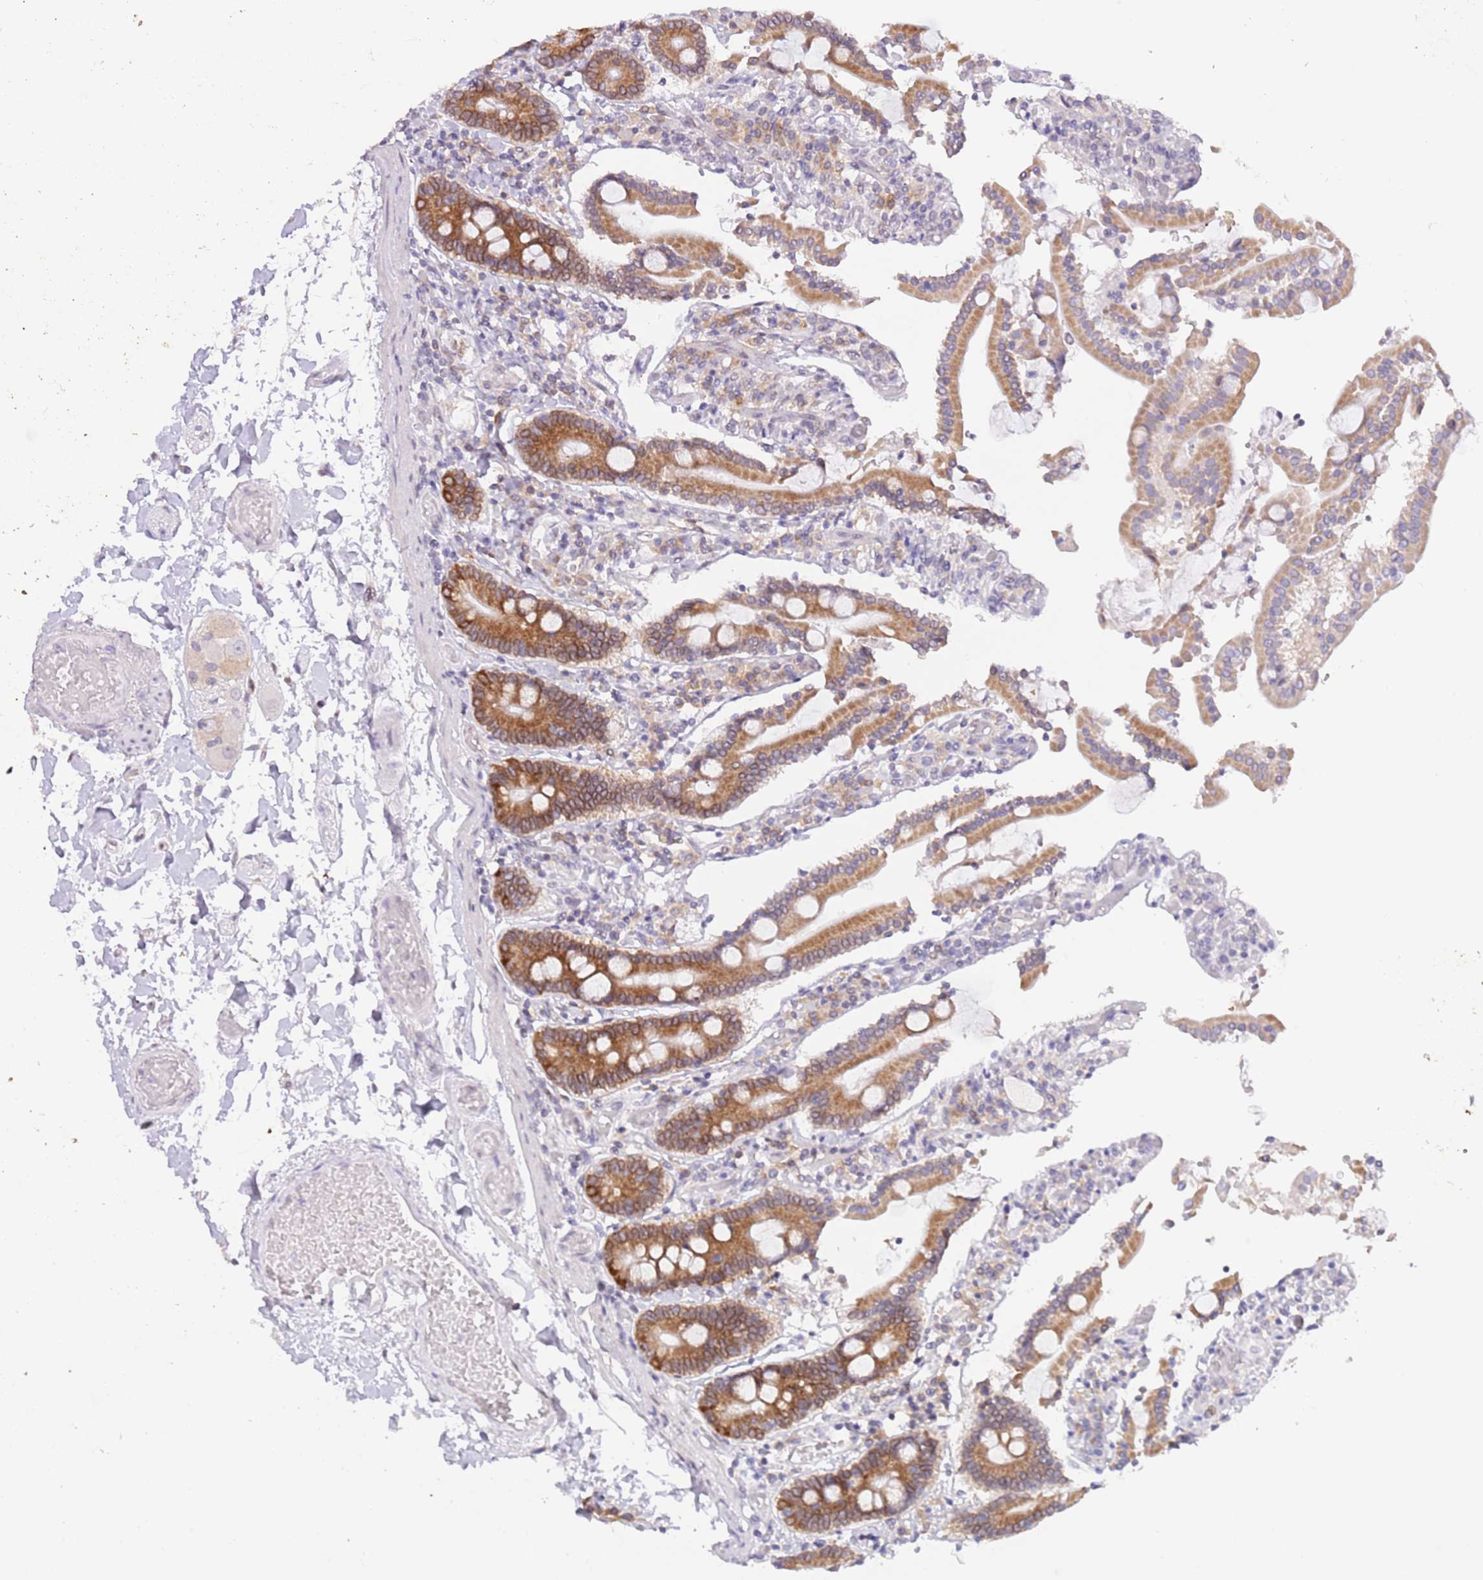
{"staining": {"intensity": "strong", "quantity": "25%-75%", "location": "cytoplasmic/membranous"}, "tissue": "duodenum", "cell_type": "Glandular cells", "image_type": "normal", "snomed": [{"axis": "morphology", "description": "Normal tissue, NOS"}, {"axis": "topography", "description": "Duodenum"}], "caption": "Protein expression analysis of unremarkable duodenum displays strong cytoplasmic/membranous positivity in approximately 25%-75% of glandular cells. (DAB = brown stain, brightfield microscopy at high magnification).", "gene": "EBPL", "patient": {"sex": "male", "age": 55}}